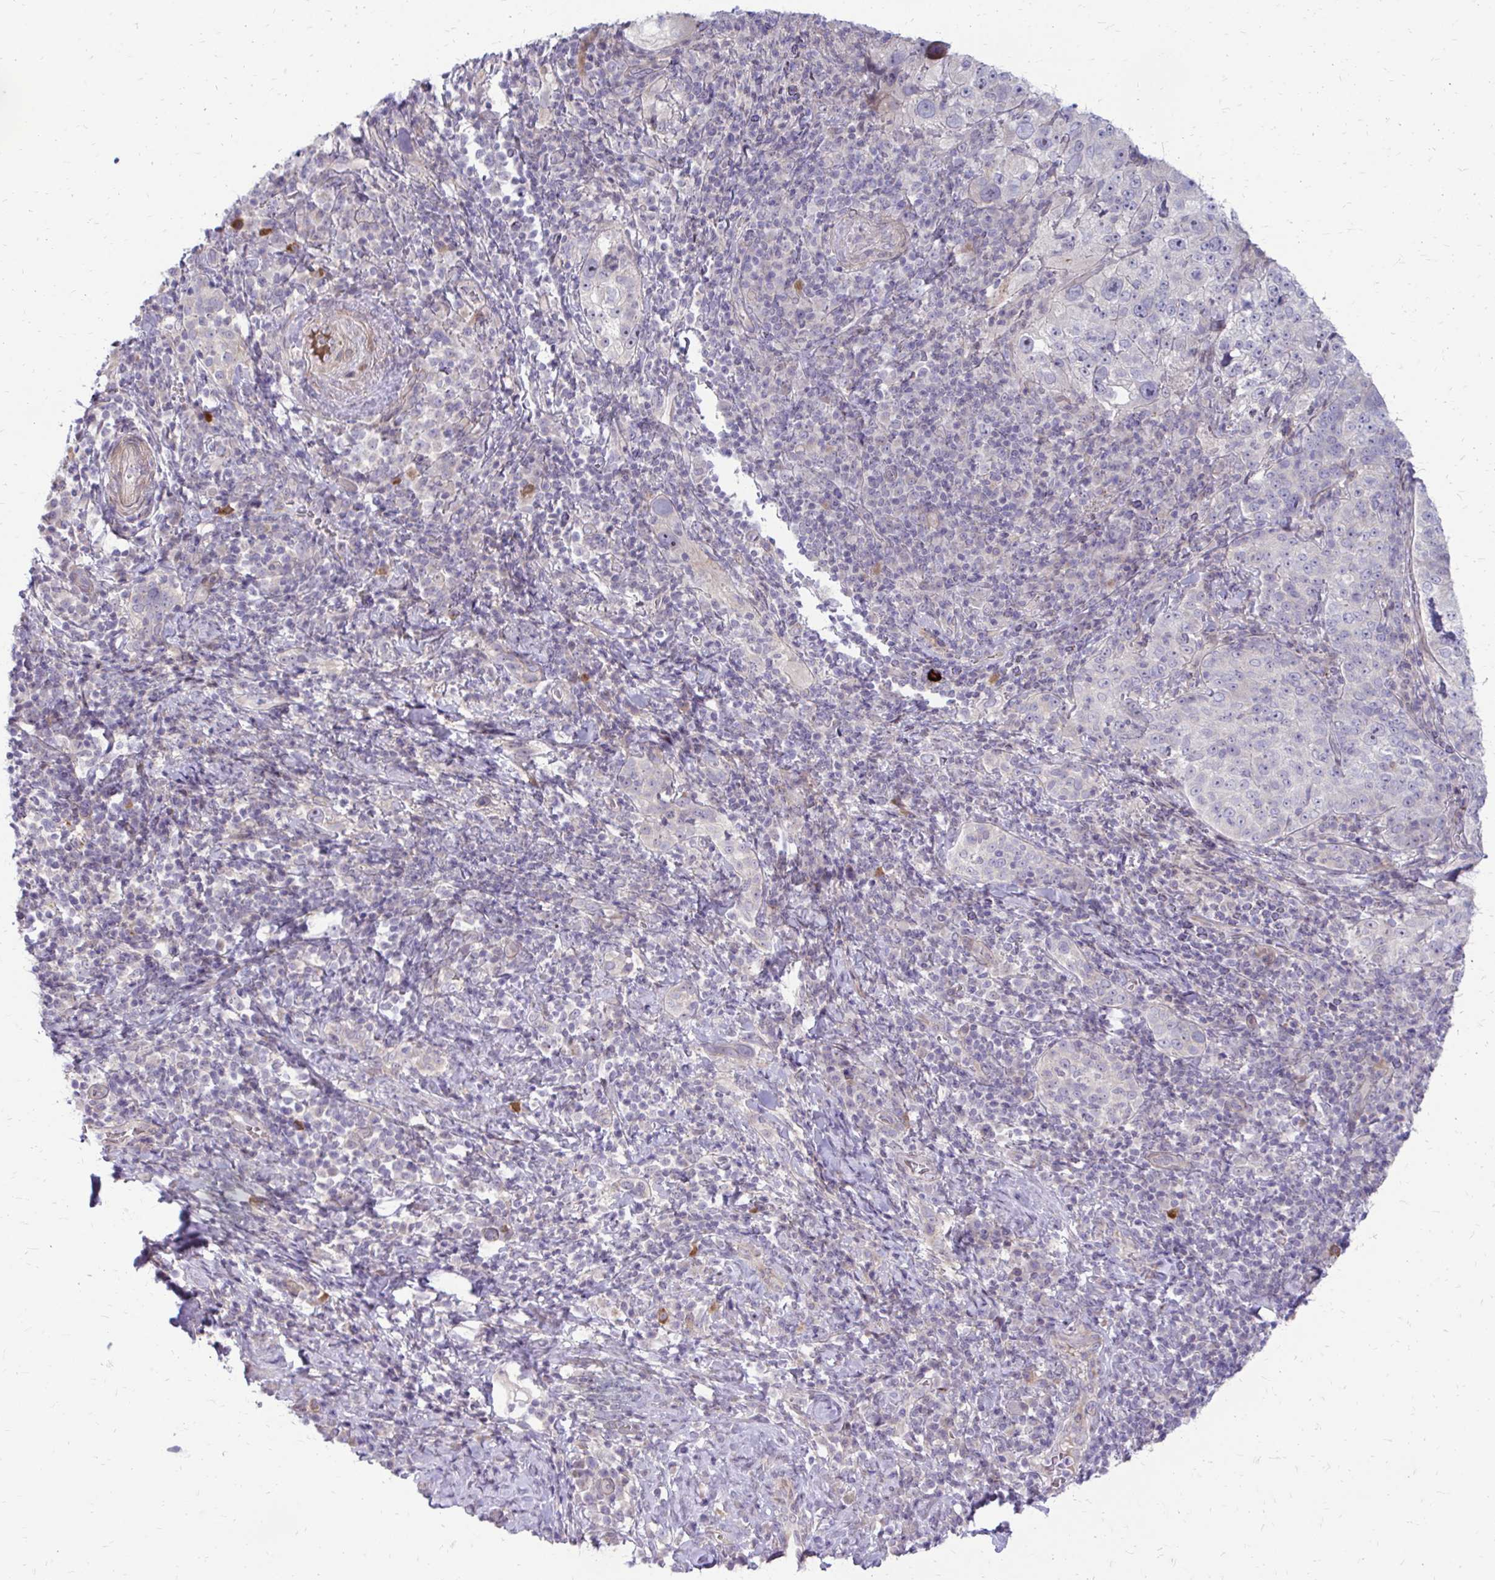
{"staining": {"intensity": "negative", "quantity": "none", "location": "none"}, "tissue": "cervical cancer", "cell_type": "Tumor cells", "image_type": "cancer", "snomed": [{"axis": "morphology", "description": "Squamous cell carcinoma, NOS"}, {"axis": "topography", "description": "Cervix"}], "caption": "Immunohistochemical staining of cervical cancer exhibits no significant staining in tumor cells.", "gene": "PPDPFL", "patient": {"sex": "female", "age": 75}}